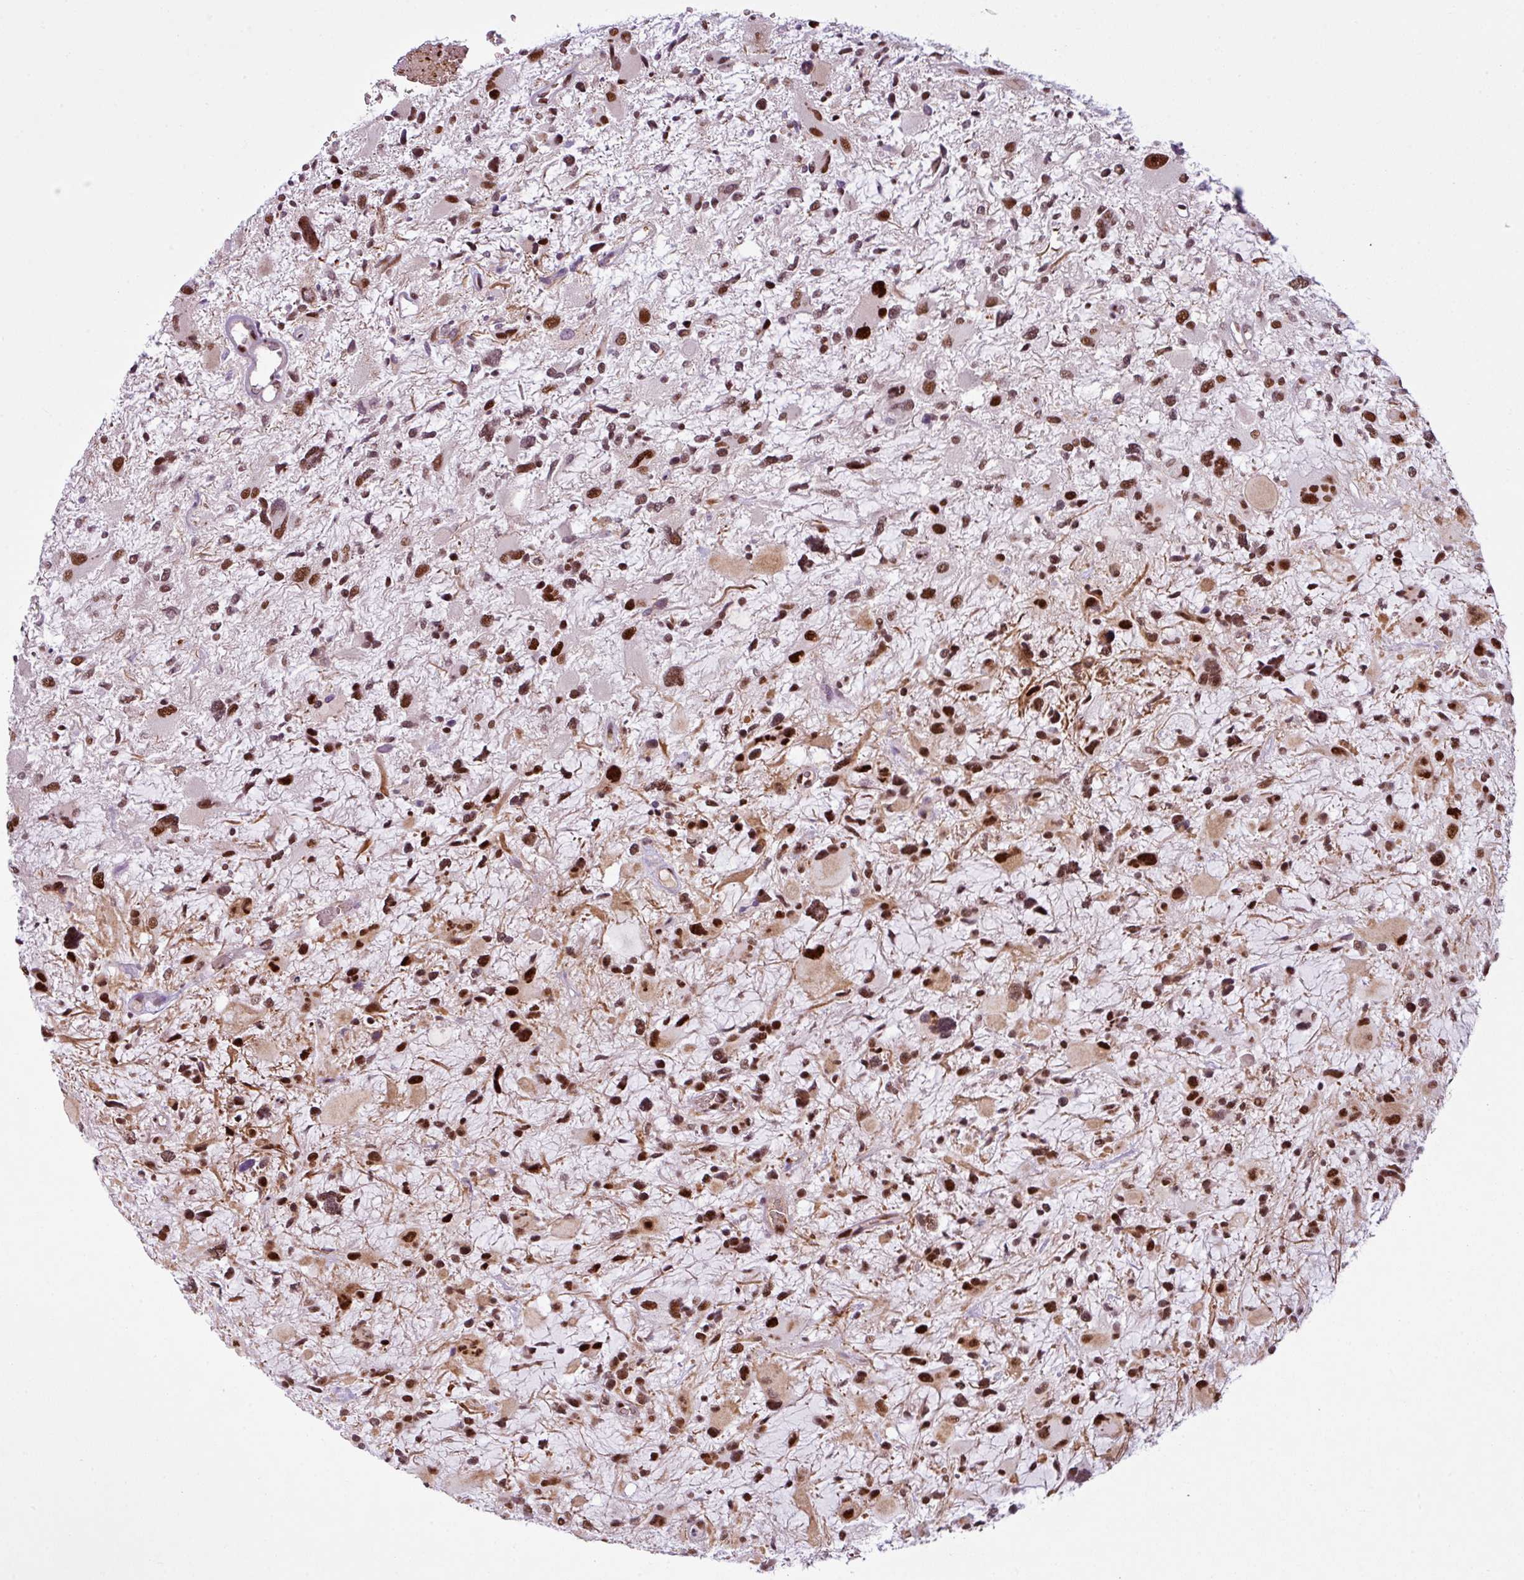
{"staining": {"intensity": "strong", "quantity": ">75%", "location": "nuclear"}, "tissue": "glioma", "cell_type": "Tumor cells", "image_type": "cancer", "snomed": [{"axis": "morphology", "description": "Glioma, malignant, High grade"}, {"axis": "topography", "description": "Brain"}], "caption": "Approximately >75% of tumor cells in human malignant glioma (high-grade) demonstrate strong nuclear protein positivity as visualized by brown immunohistochemical staining.", "gene": "PRDM5", "patient": {"sex": "female", "age": 11}}